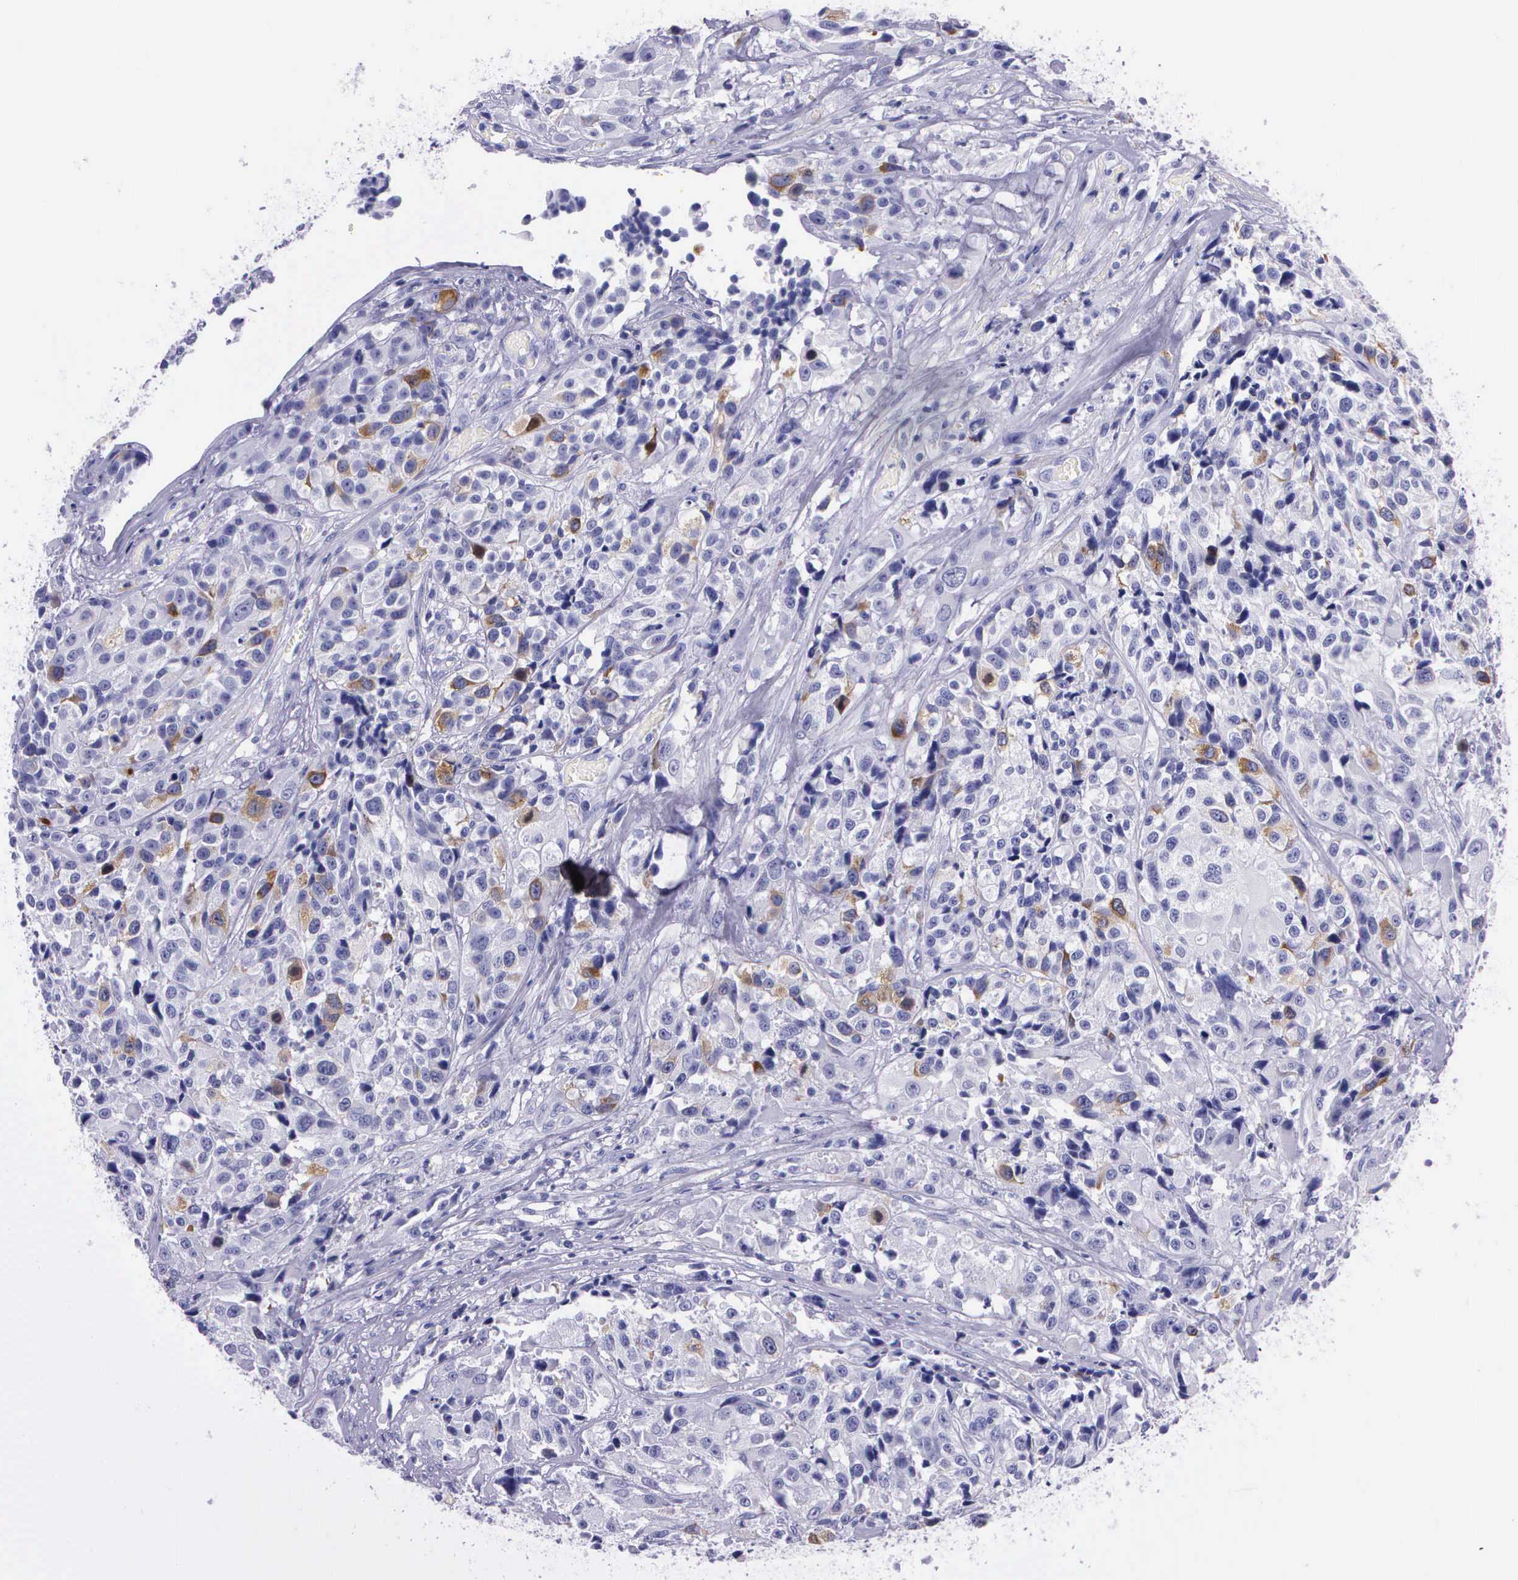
{"staining": {"intensity": "weak", "quantity": "<25%", "location": "cytoplasmic/membranous,nuclear"}, "tissue": "urothelial cancer", "cell_type": "Tumor cells", "image_type": "cancer", "snomed": [{"axis": "morphology", "description": "Urothelial carcinoma, High grade"}, {"axis": "topography", "description": "Urinary bladder"}], "caption": "Immunohistochemical staining of human urothelial cancer exhibits no significant positivity in tumor cells.", "gene": "CCNB1", "patient": {"sex": "female", "age": 81}}